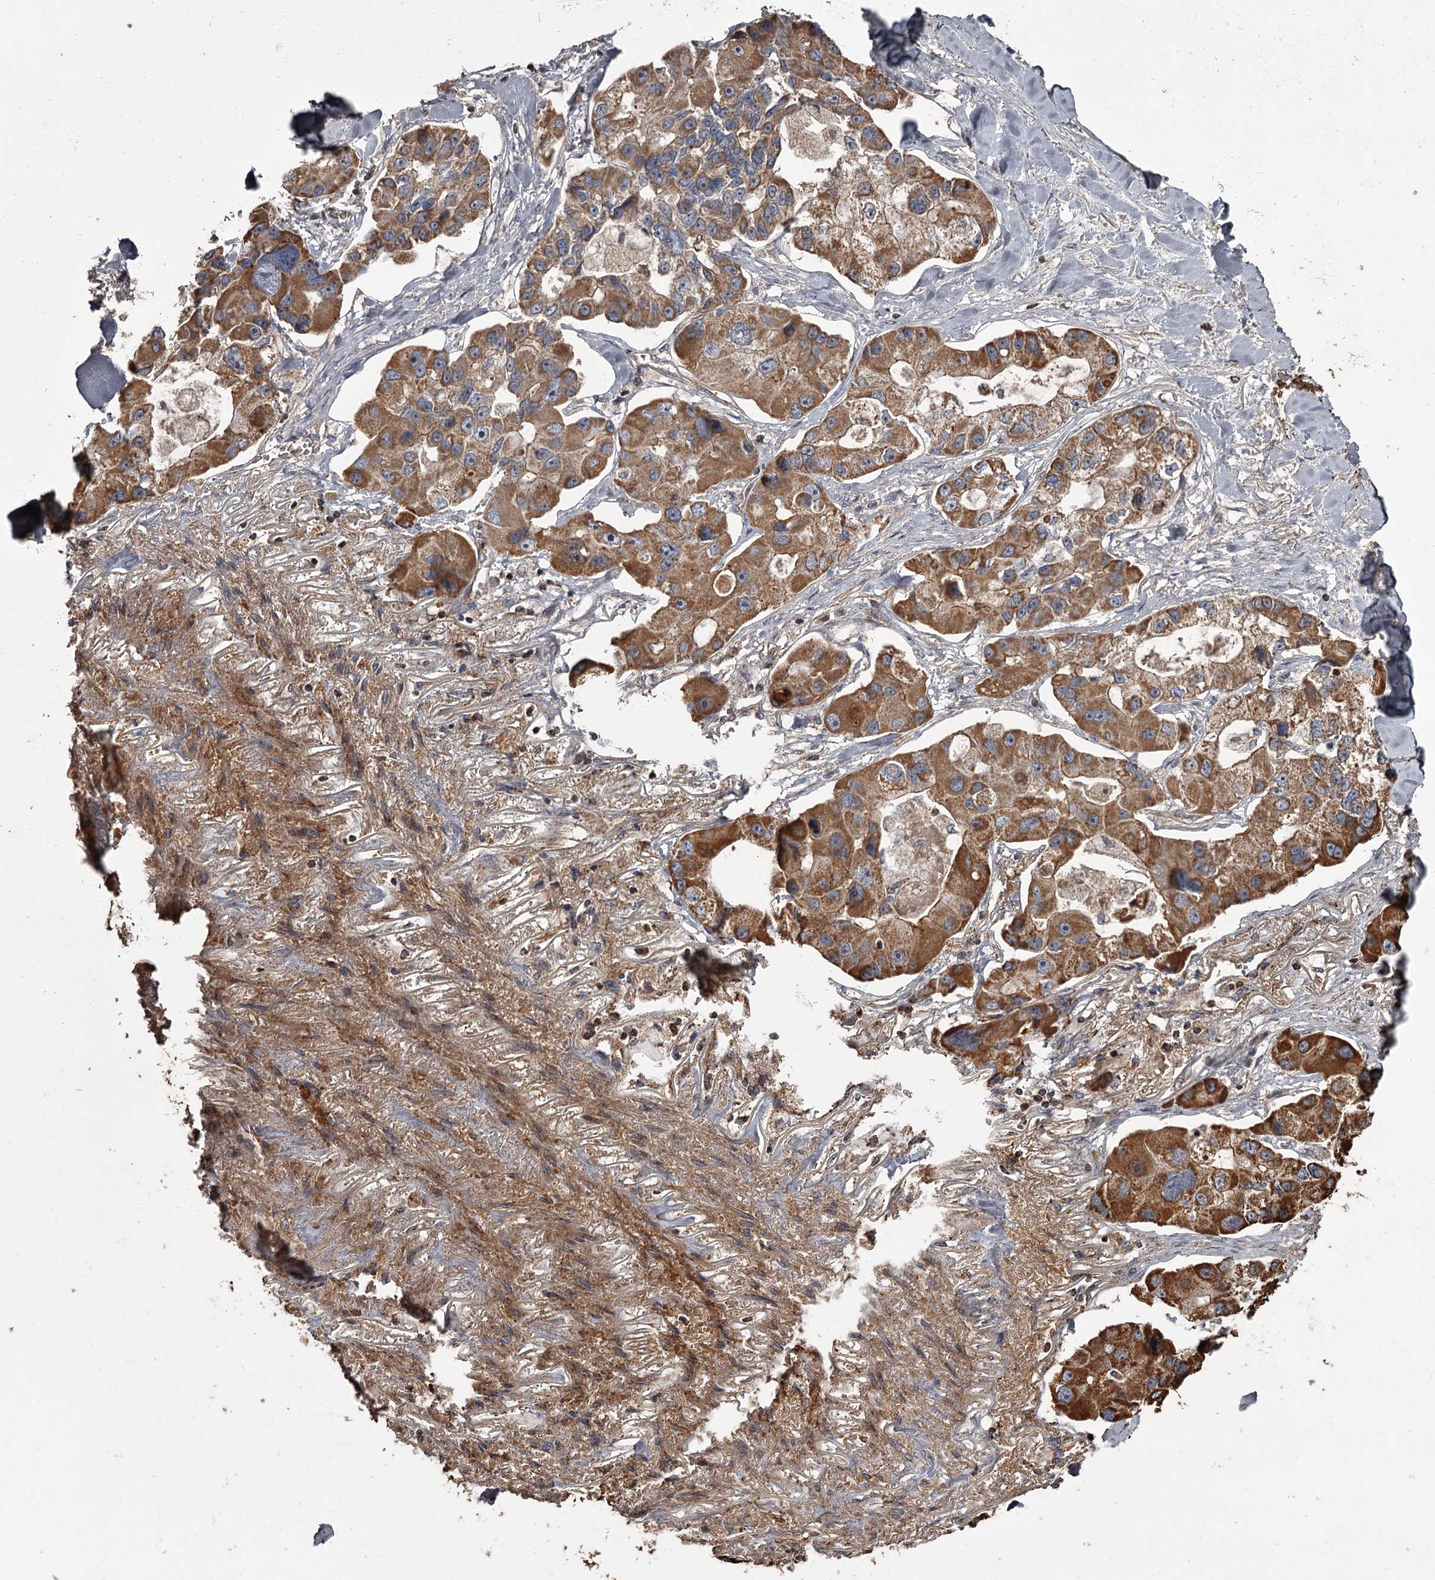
{"staining": {"intensity": "strong", "quantity": ">75%", "location": "cytoplasmic/membranous"}, "tissue": "lung cancer", "cell_type": "Tumor cells", "image_type": "cancer", "snomed": [{"axis": "morphology", "description": "Adenocarcinoma, NOS"}, {"axis": "topography", "description": "Lung"}], "caption": "This is an image of immunohistochemistry staining of lung cancer (adenocarcinoma), which shows strong staining in the cytoplasmic/membranous of tumor cells.", "gene": "THAP9", "patient": {"sex": "female", "age": 54}}